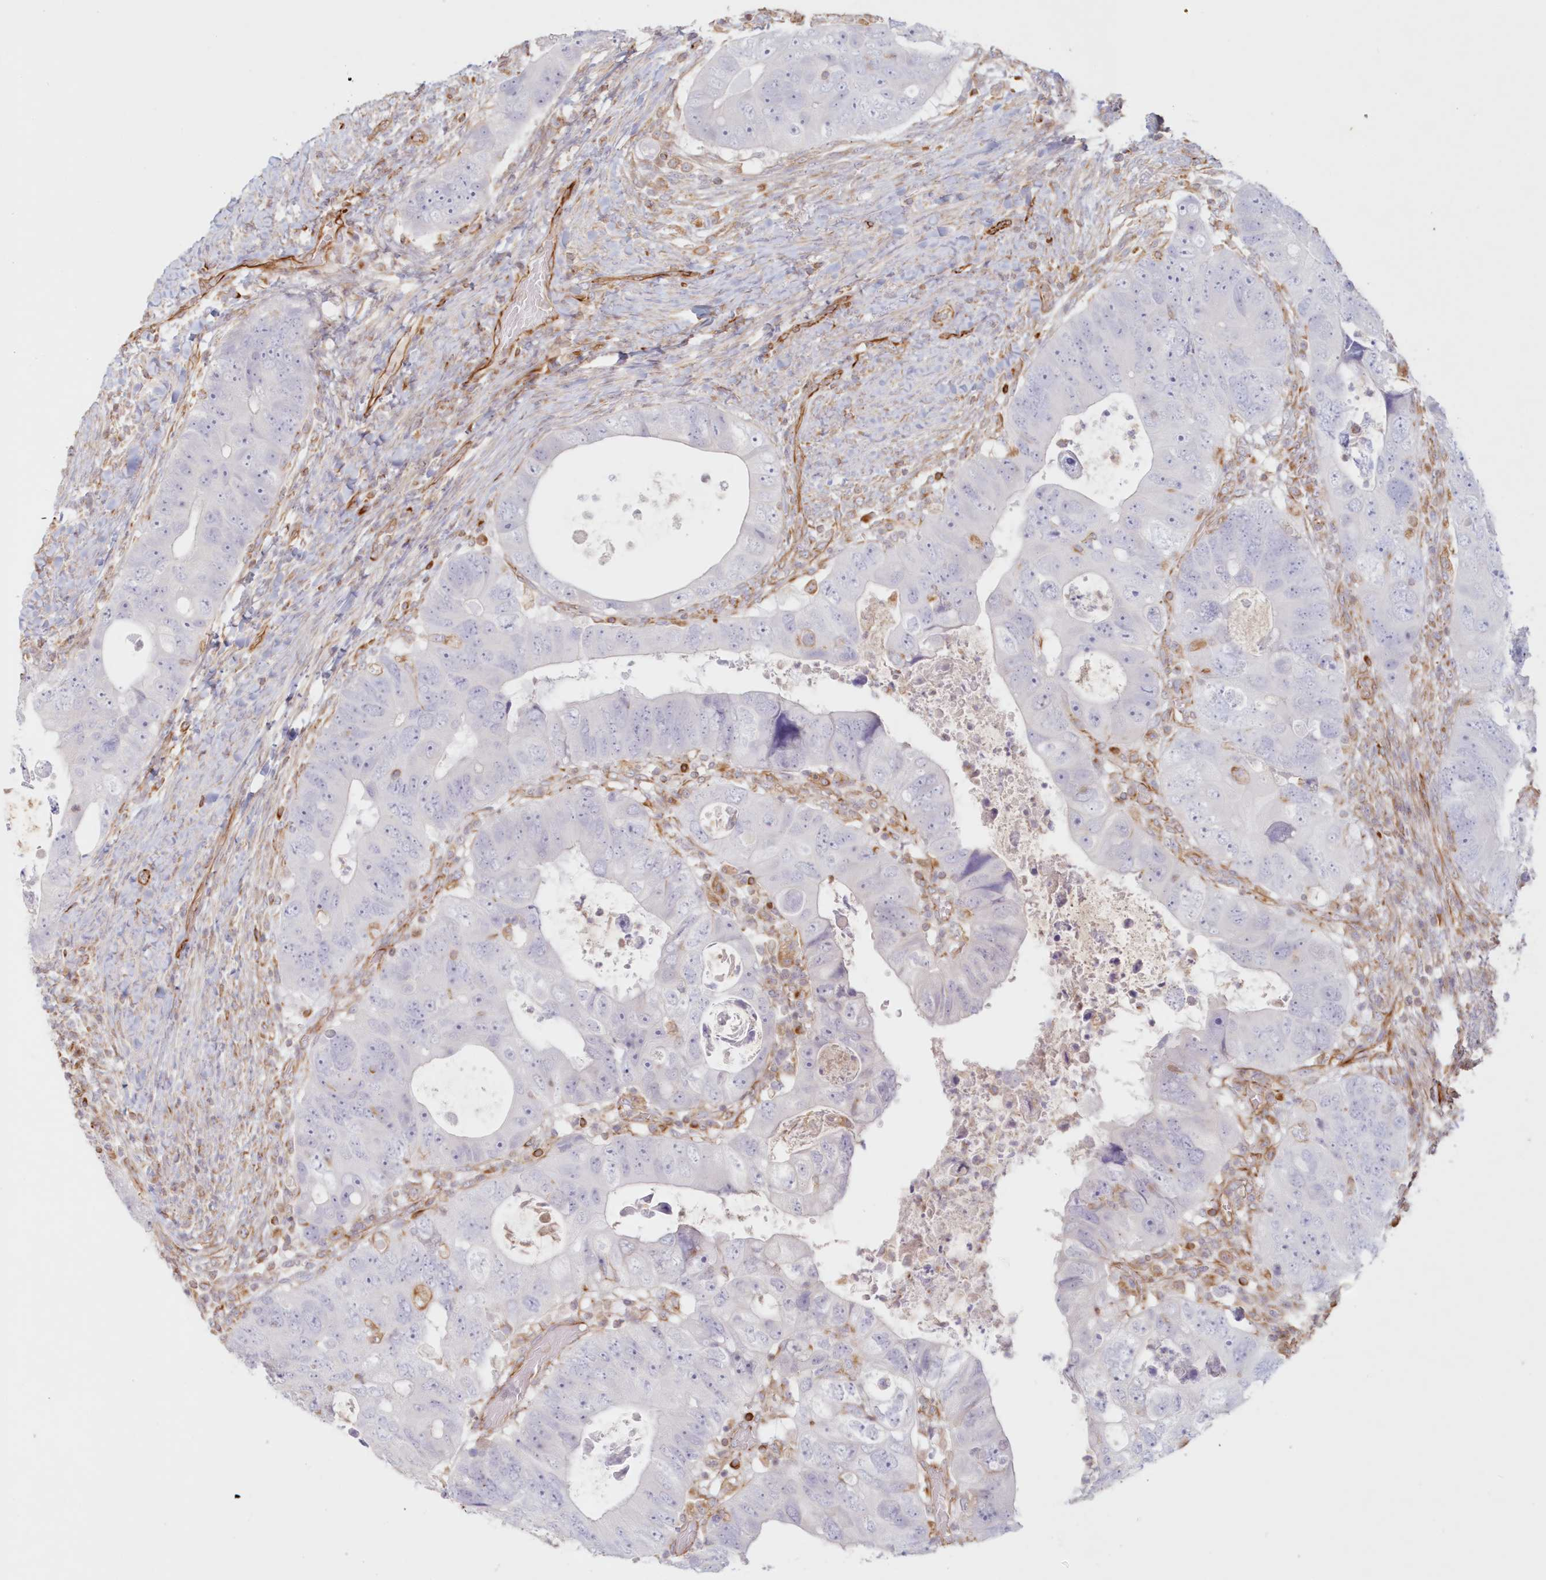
{"staining": {"intensity": "negative", "quantity": "none", "location": "none"}, "tissue": "colorectal cancer", "cell_type": "Tumor cells", "image_type": "cancer", "snomed": [{"axis": "morphology", "description": "Adenocarcinoma, NOS"}, {"axis": "topography", "description": "Rectum"}], "caption": "The micrograph reveals no staining of tumor cells in adenocarcinoma (colorectal).", "gene": "DMRTB1", "patient": {"sex": "male", "age": 59}}